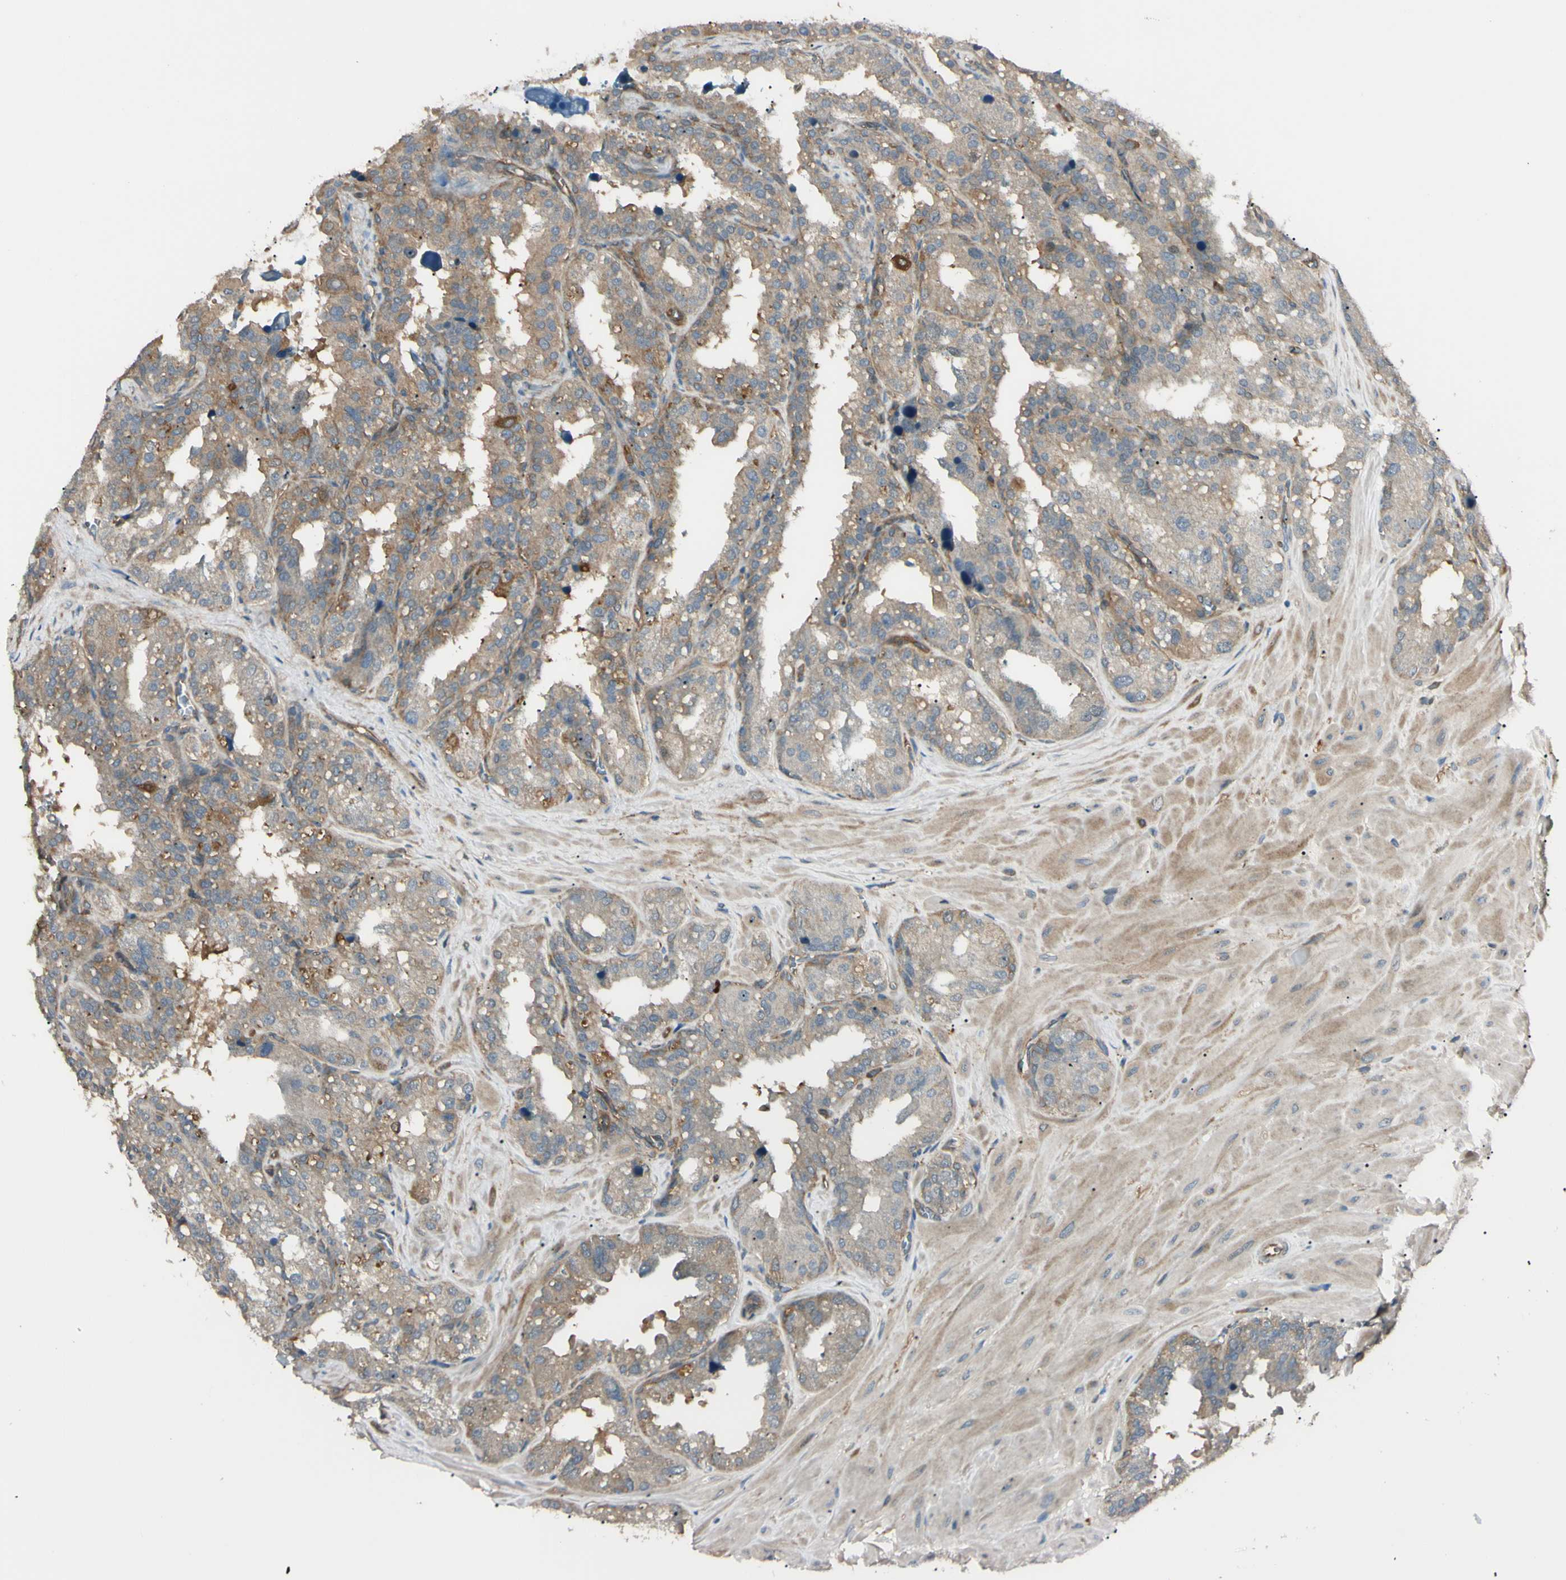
{"staining": {"intensity": "weak", "quantity": "25%-75%", "location": "cytoplasmic/membranous"}, "tissue": "seminal vesicle", "cell_type": "Glandular cells", "image_type": "normal", "snomed": [{"axis": "morphology", "description": "Normal tissue, NOS"}, {"axis": "topography", "description": "Prostate"}, {"axis": "topography", "description": "Seminal veicle"}], "caption": "Weak cytoplasmic/membranous staining for a protein is appreciated in approximately 25%-75% of glandular cells of unremarkable seminal vesicle using IHC.", "gene": "PTPN12", "patient": {"sex": "male", "age": 51}}